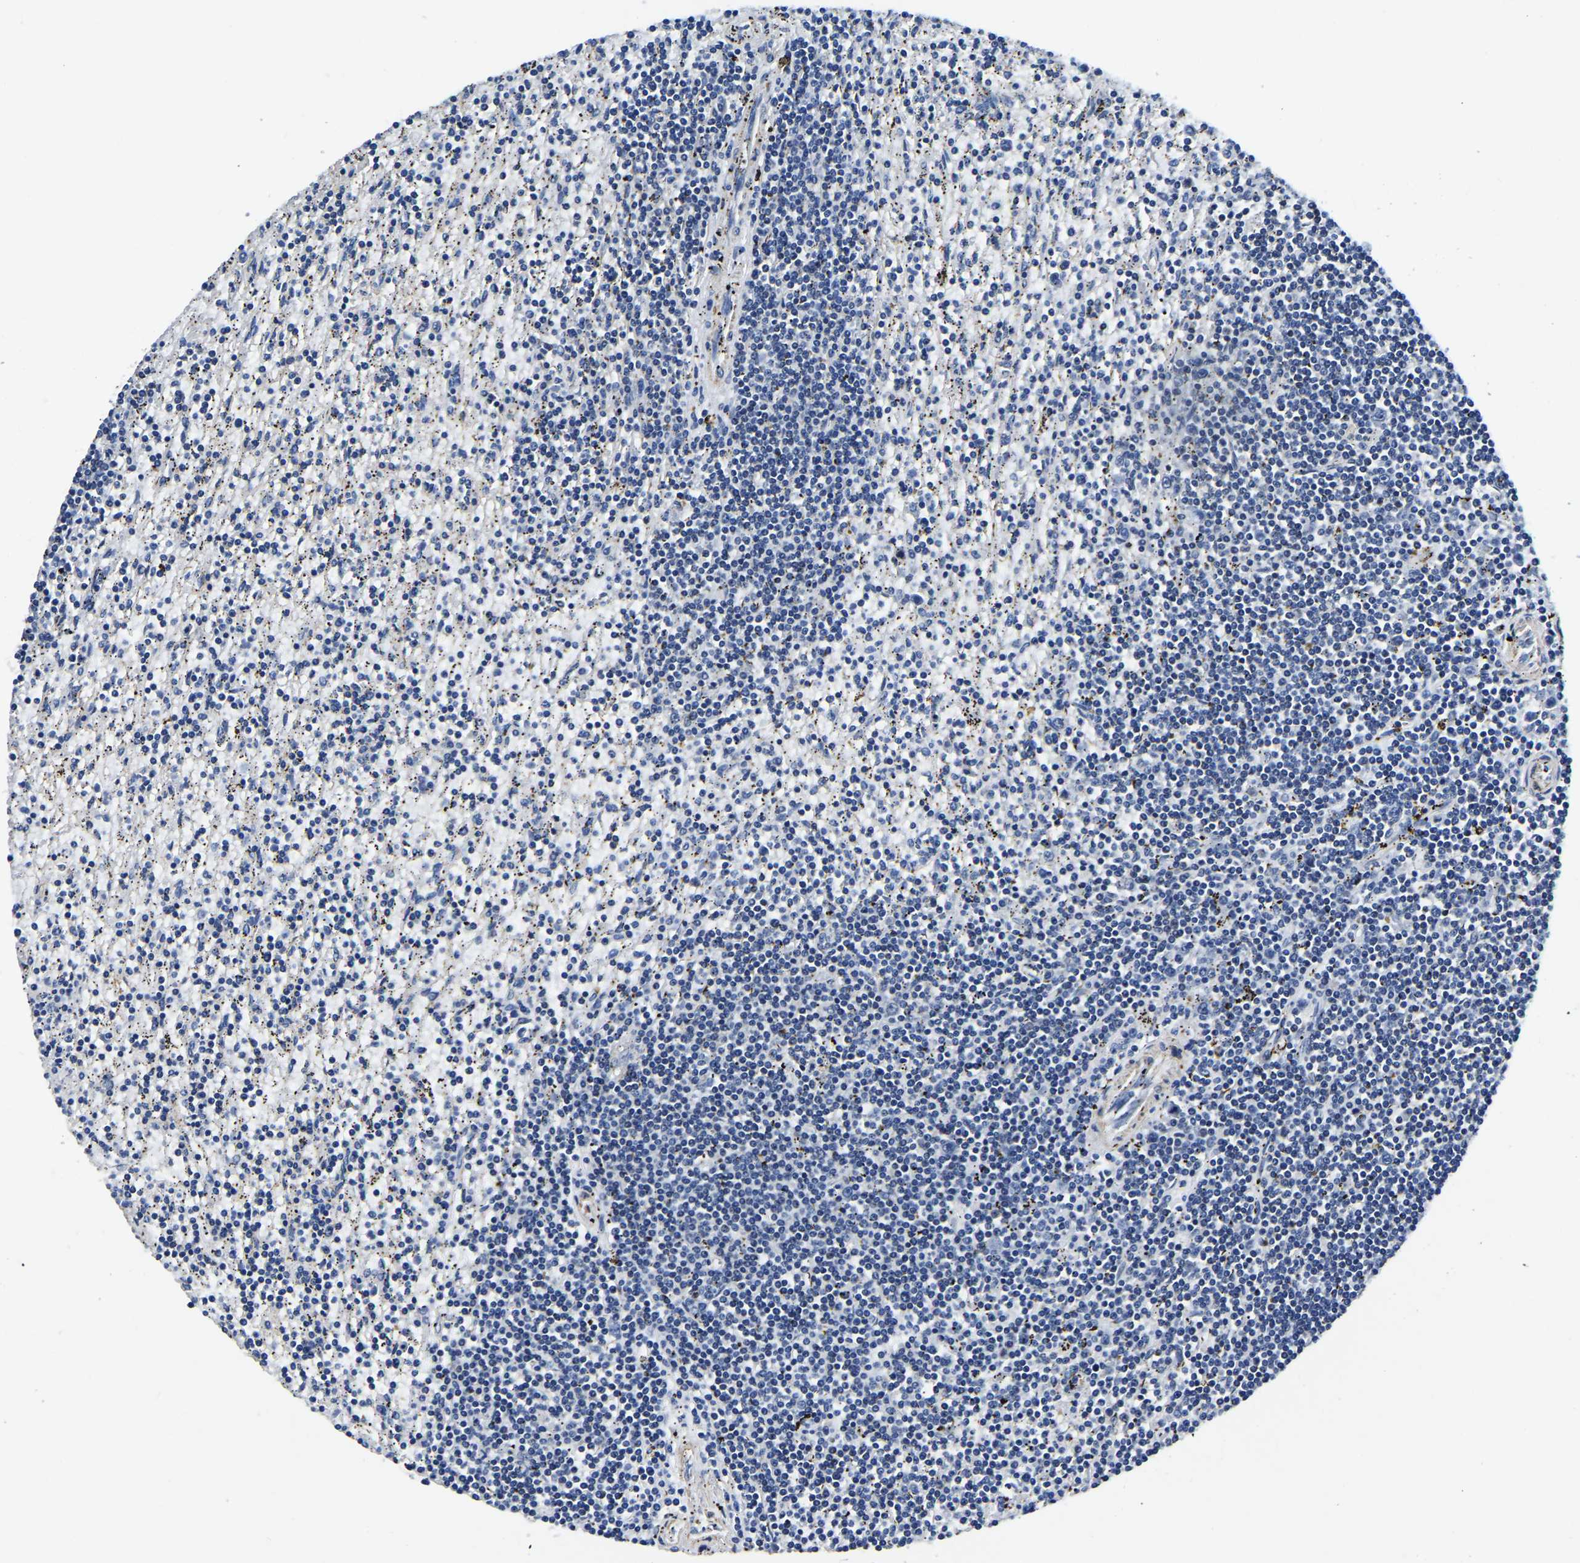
{"staining": {"intensity": "negative", "quantity": "none", "location": "none"}, "tissue": "lymphoma", "cell_type": "Tumor cells", "image_type": "cancer", "snomed": [{"axis": "morphology", "description": "Malignant lymphoma, non-Hodgkin's type, Low grade"}, {"axis": "topography", "description": "Spleen"}], "caption": "Tumor cells are negative for brown protein staining in lymphoma.", "gene": "KCTD17", "patient": {"sex": "male", "age": 76}}